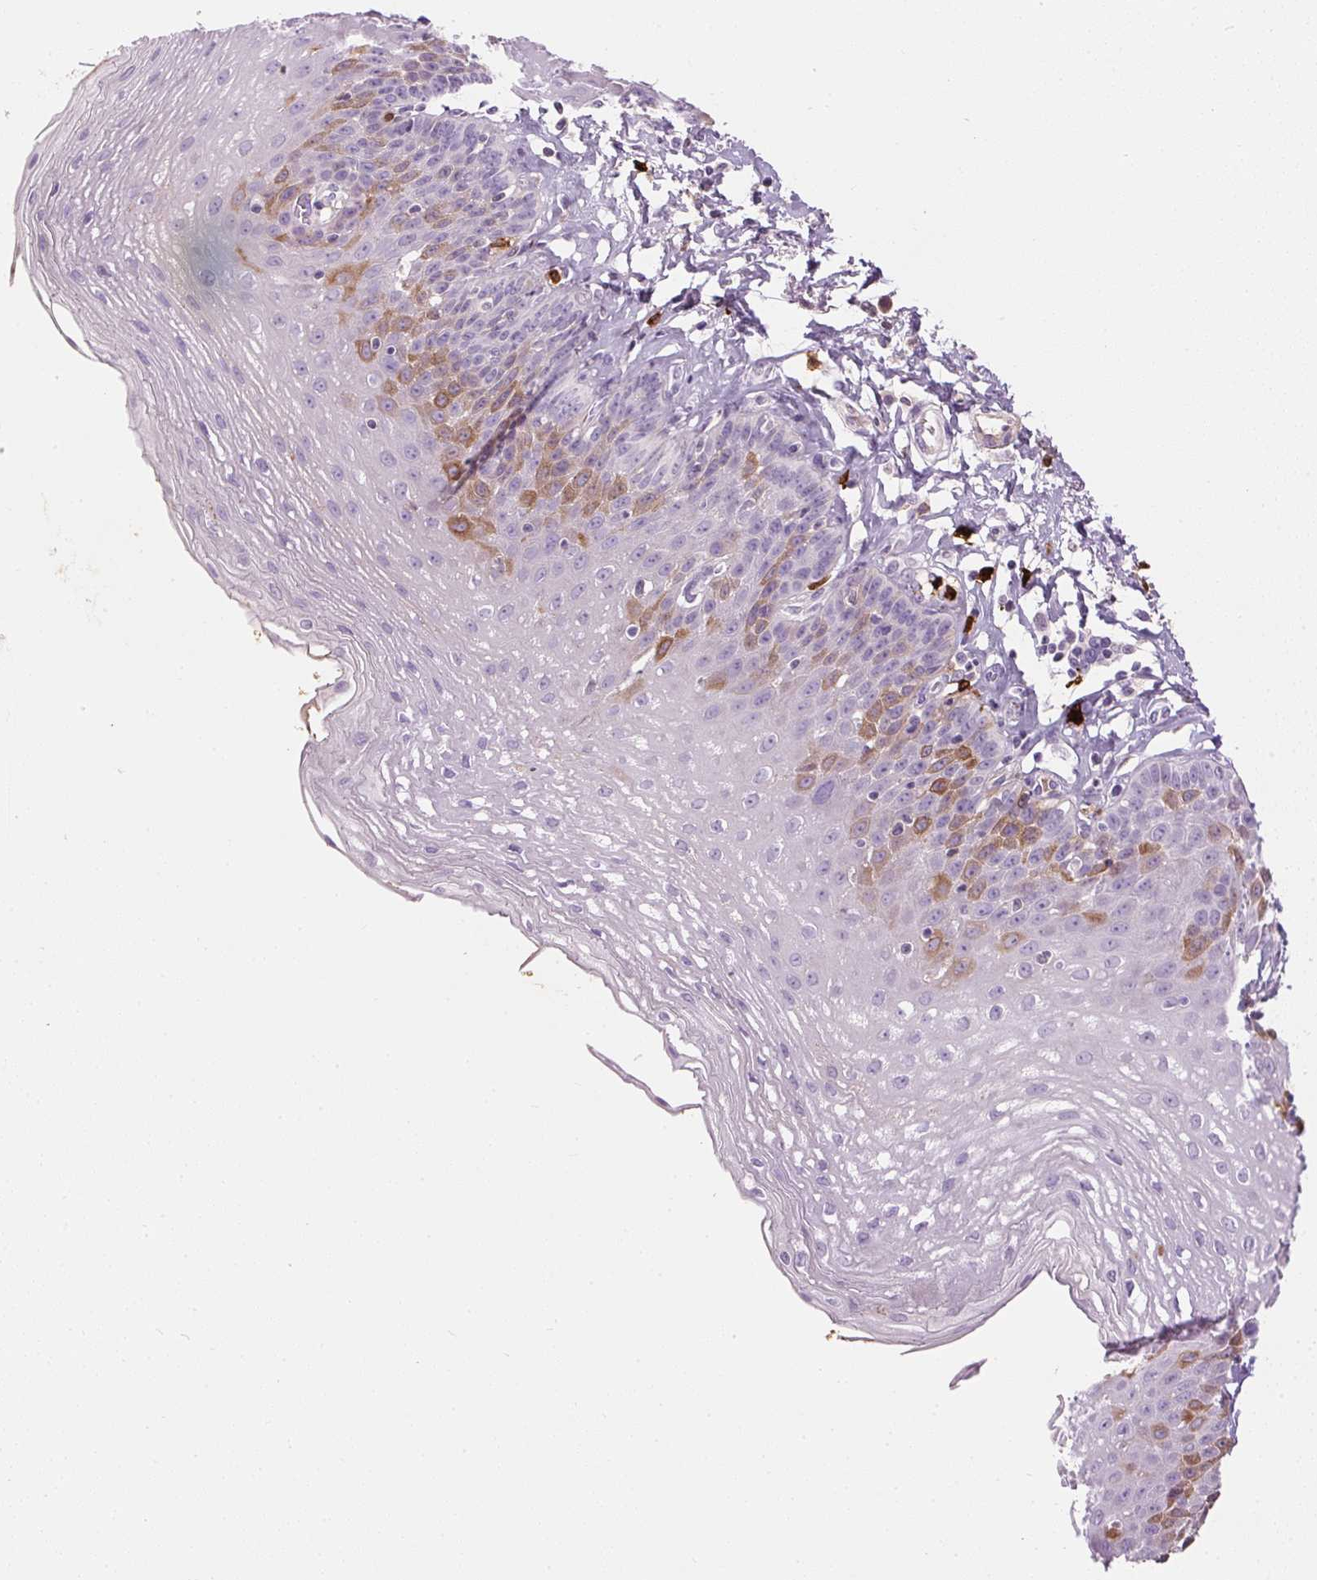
{"staining": {"intensity": "strong", "quantity": "<25%", "location": "cytoplasmic/membranous"}, "tissue": "esophagus", "cell_type": "Squamous epithelial cells", "image_type": "normal", "snomed": [{"axis": "morphology", "description": "Normal tissue, NOS"}, {"axis": "topography", "description": "Esophagus"}], "caption": "Esophagus stained for a protein demonstrates strong cytoplasmic/membranous positivity in squamous epithelial cells.", "gene": "ORM1", "patient": {"sex": "female", "age": 81}}